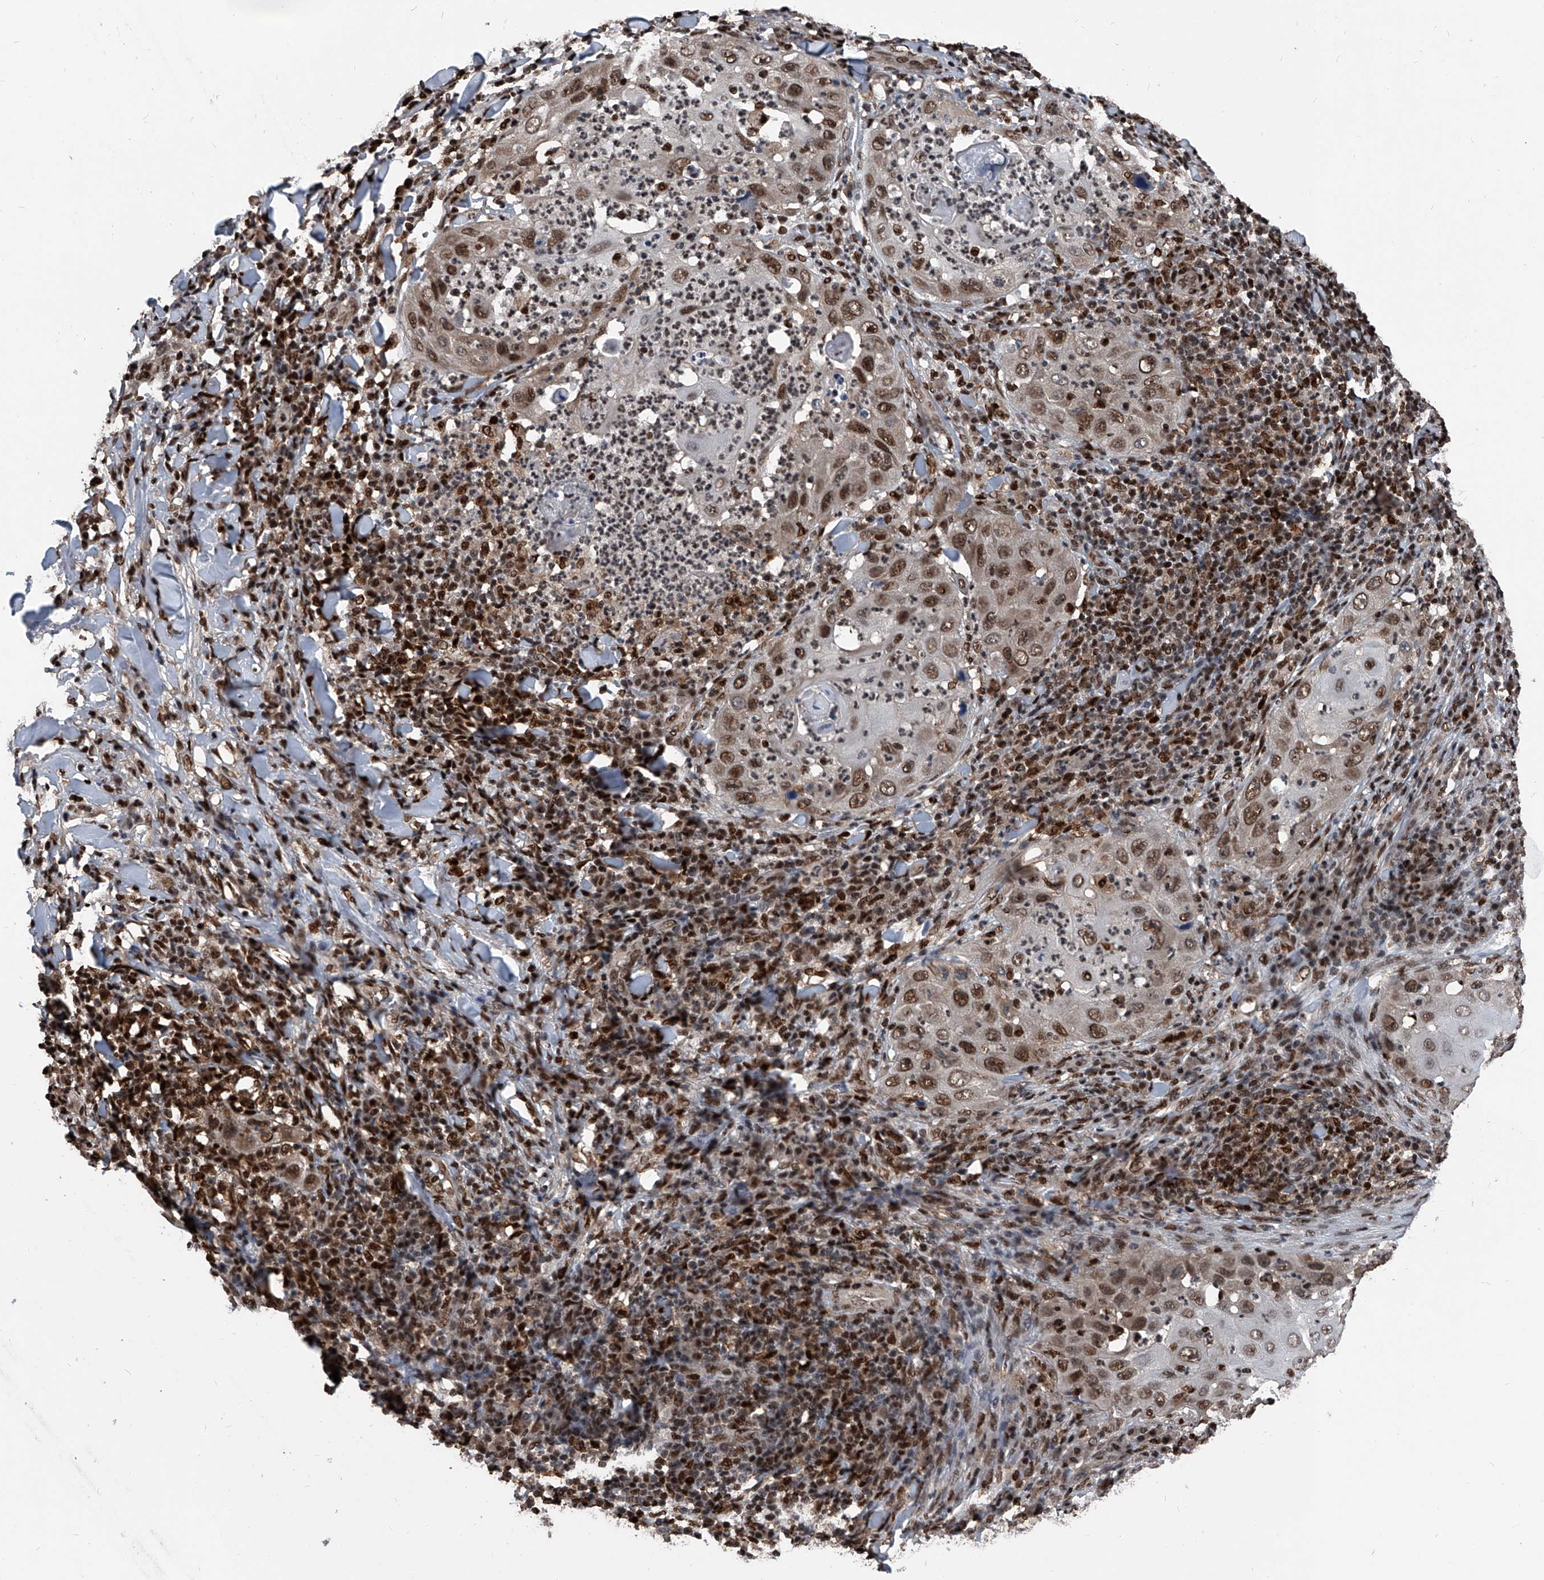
{"staining": {"intensity": "moderate", "quantity": ">75%", "location": "nuclear"}, "tissue": "skin cancer", "cell_type": "Tumor cells", "image_type": "cancer", "snomed": [{"axis": "morphology", "description": "Squamous cell carcinoma, NOS"}, {"axis": "topography", "description": "Skin"}], "caption": "An immunohistochemistry (IHC) micrograph of tumor tissue is shown. Protein staining in brown labels moderate nuclear positivity in squamous cell carcinoma (skin) within tumor cells. (DAB (3,3'-diaminobenzidine) = brown stain, brightfield microscopy at high magnification).", "gene": "FKBP5", "patient": {"sex": "female", "age": 44}}